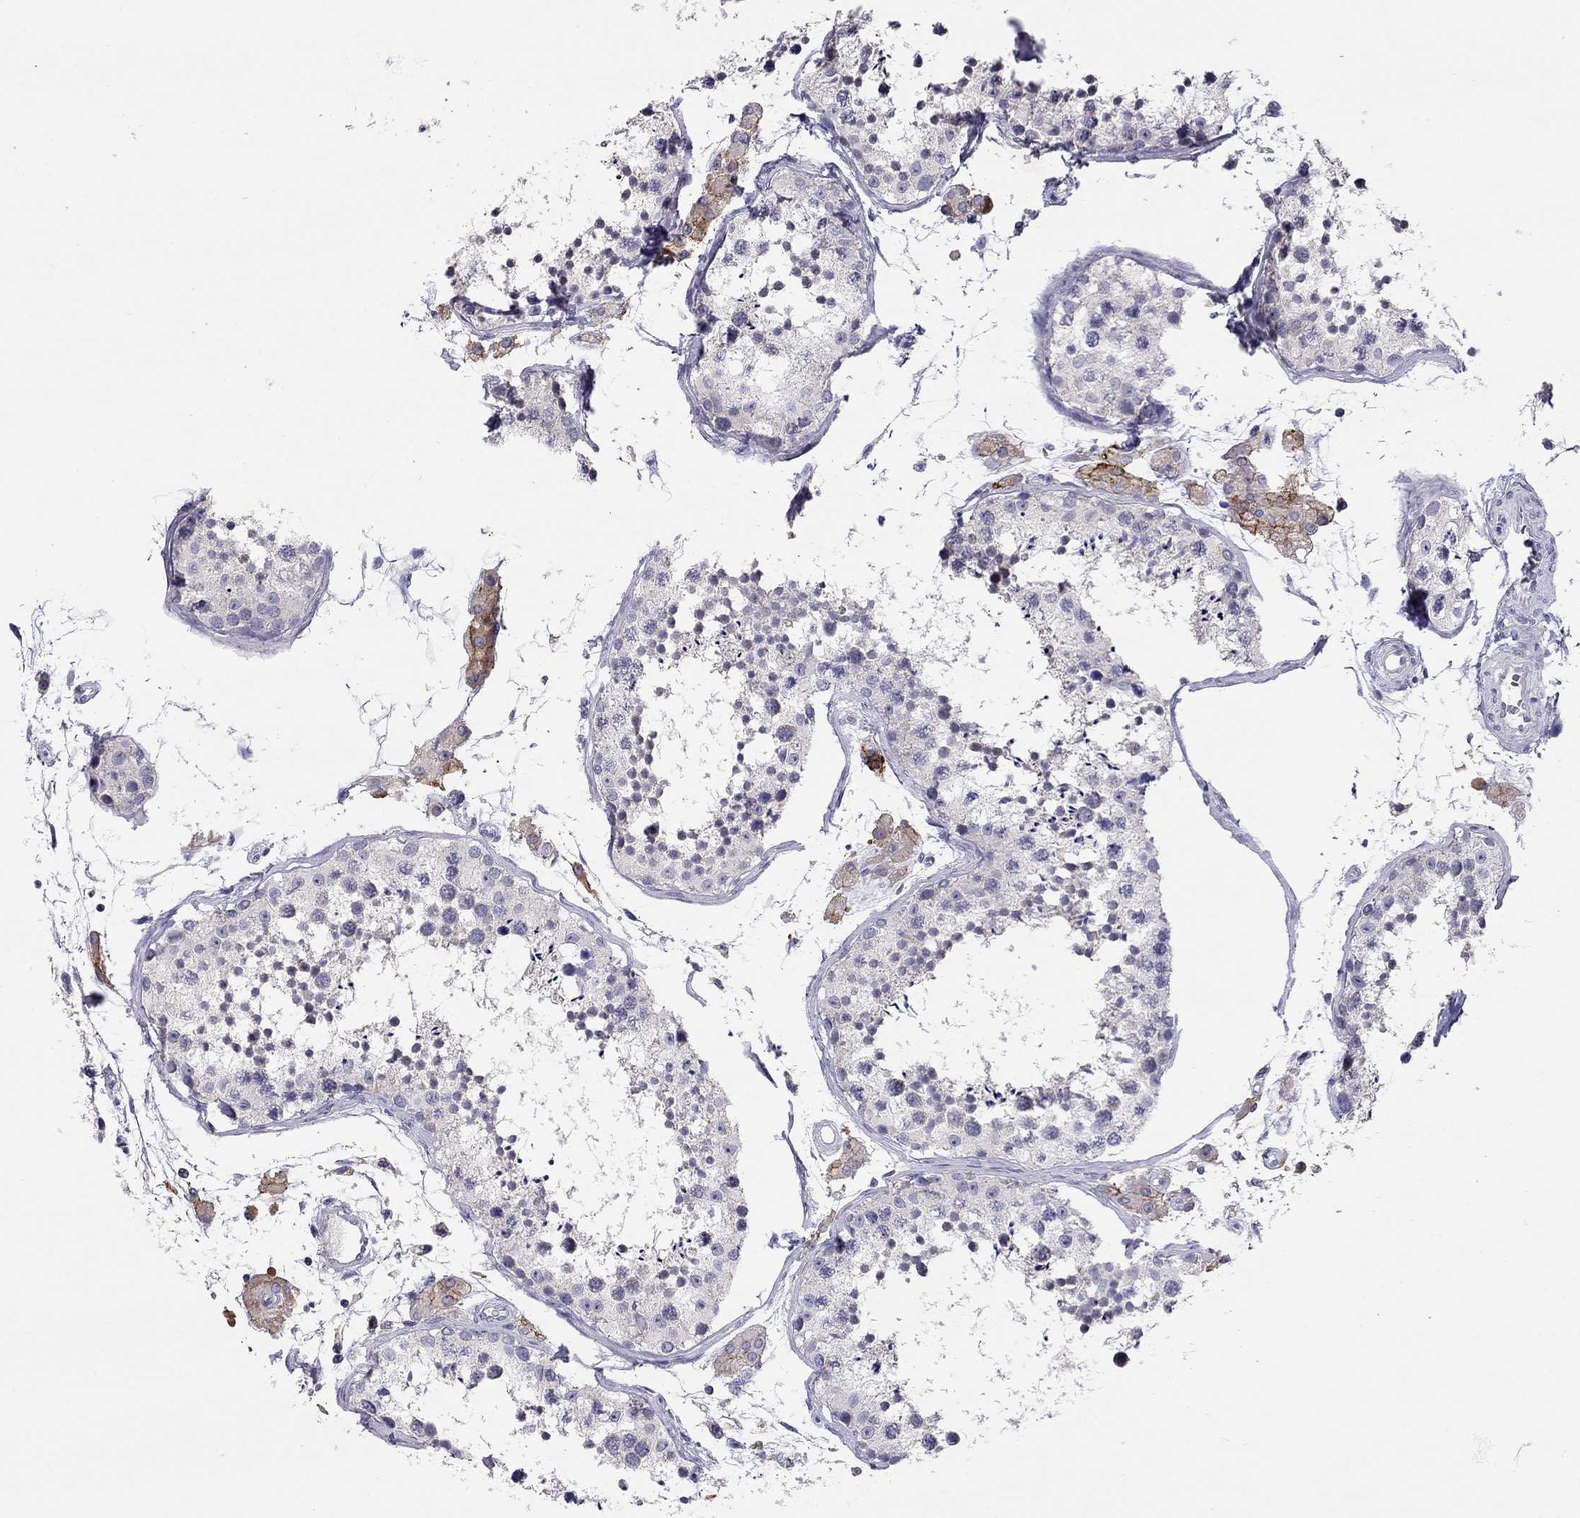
{"staining": {"intensity": "negative", "quantity": "none", "location": "none"}, "tissue": "testis", "cell_type": "Cells in seminiferous ducts", "image_type": "normal", "snomed": [{"axis": "morphology", "description": "Normal tissue, NOS"}, {"axis": "topography", "description": "Testis"}], "caption": "Cells in seminiferous ducts show no significant protein positivity in normal testis.", "gene": "SCARB1", "patient": {"sex": "male", "age": 41}}